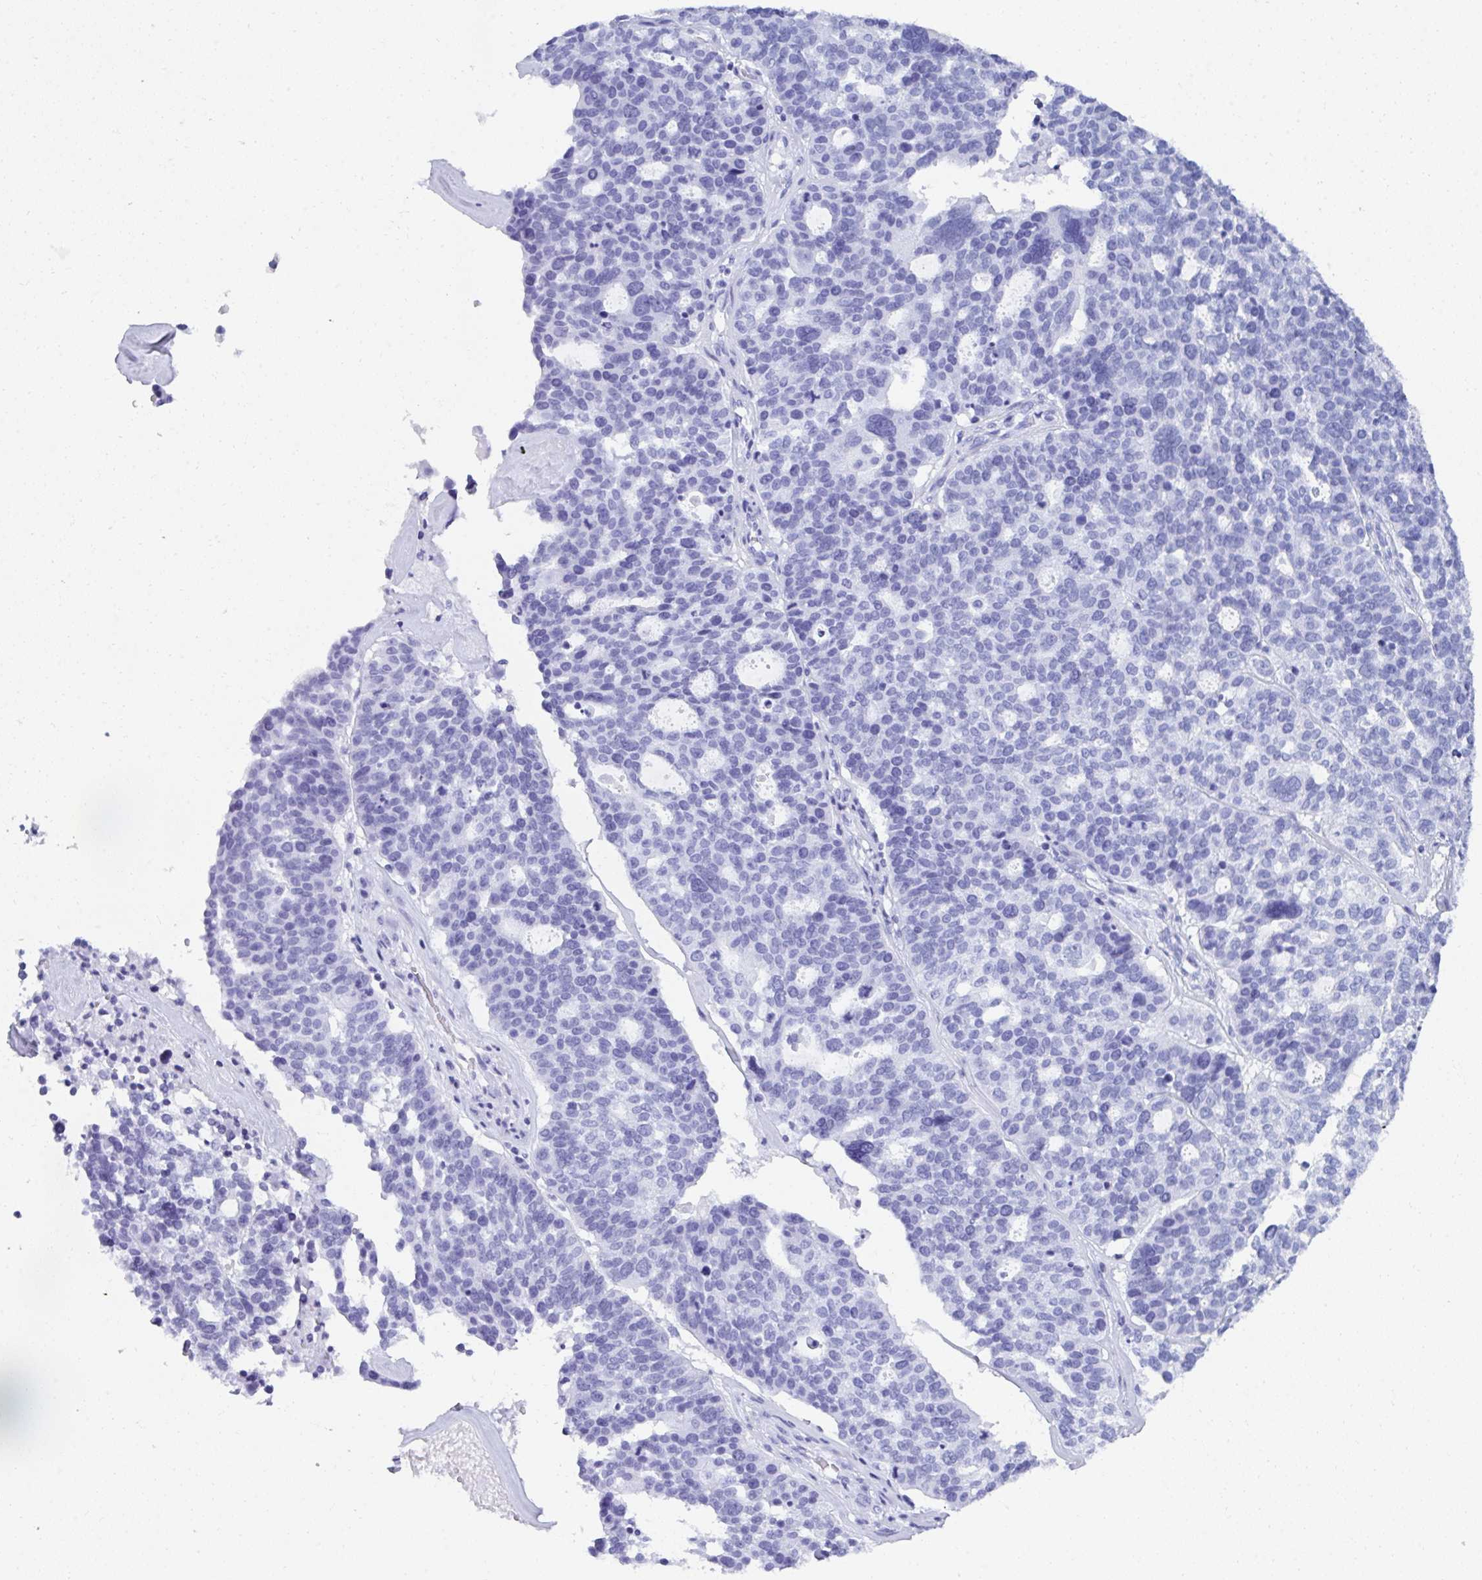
{"staining": {"intensity": "negative", "quantity": "none", "location": "none"}, "tissue": "ovarian cancer", "cell_type": "Tumor cells", "image_type": "cancer", "snomed": [{"axis": "morphology", "description": "Cystadenocarcinoma, serous, NOS"}, {"axis": "topography", "description": "Ovary"}], "caption": "Immunohistochemistry (IHC) photomicrograph of human ovarian cancer stained for a protein (brown), which demonstrates no expression in tumor cells.", "gene": "CD7", "patient": {"sex": "female", "age": 59}}